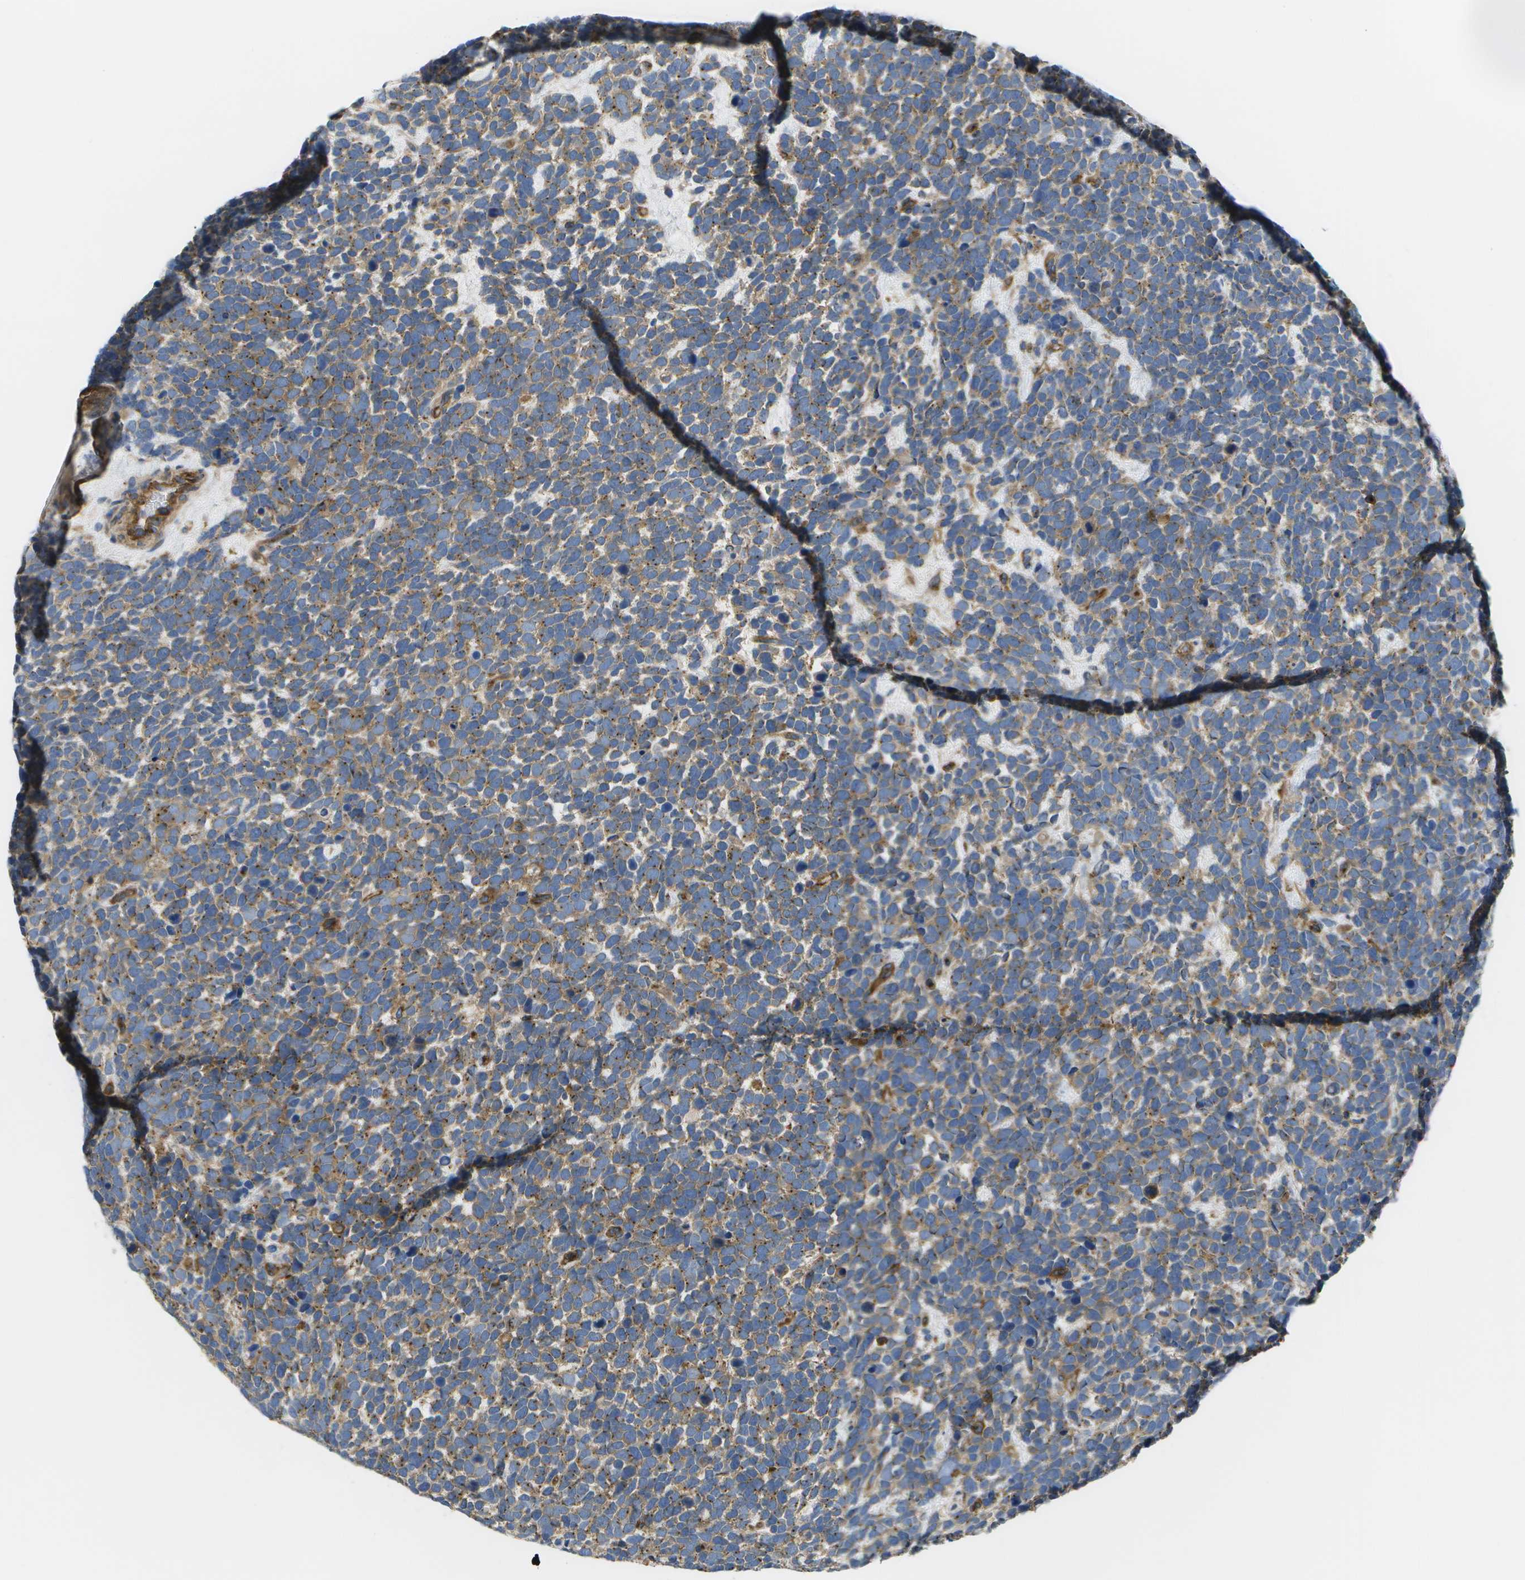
{"staining": {"intensity": "moderate", "quantity": ">75%", "location": "cytoplasmic/membranous"}, "tissue": "urothelial cancer", "cell_type": "Tumor cells", "image_type": "cancer", "snomed": [{"axis": "morphology", "description": "Urothelial carcinoma, High grade"}, {"axis": "topography", "description": "Urinary bladder"}], "caption": "This is an image of immunohistochemistry staining of high-grade urothelial carcinoma, which shows moderate expression in the cytoplasmic/membranous of tumor cells.", "gene": "BST2", "patient": {"sex": "female", "age": 82}}